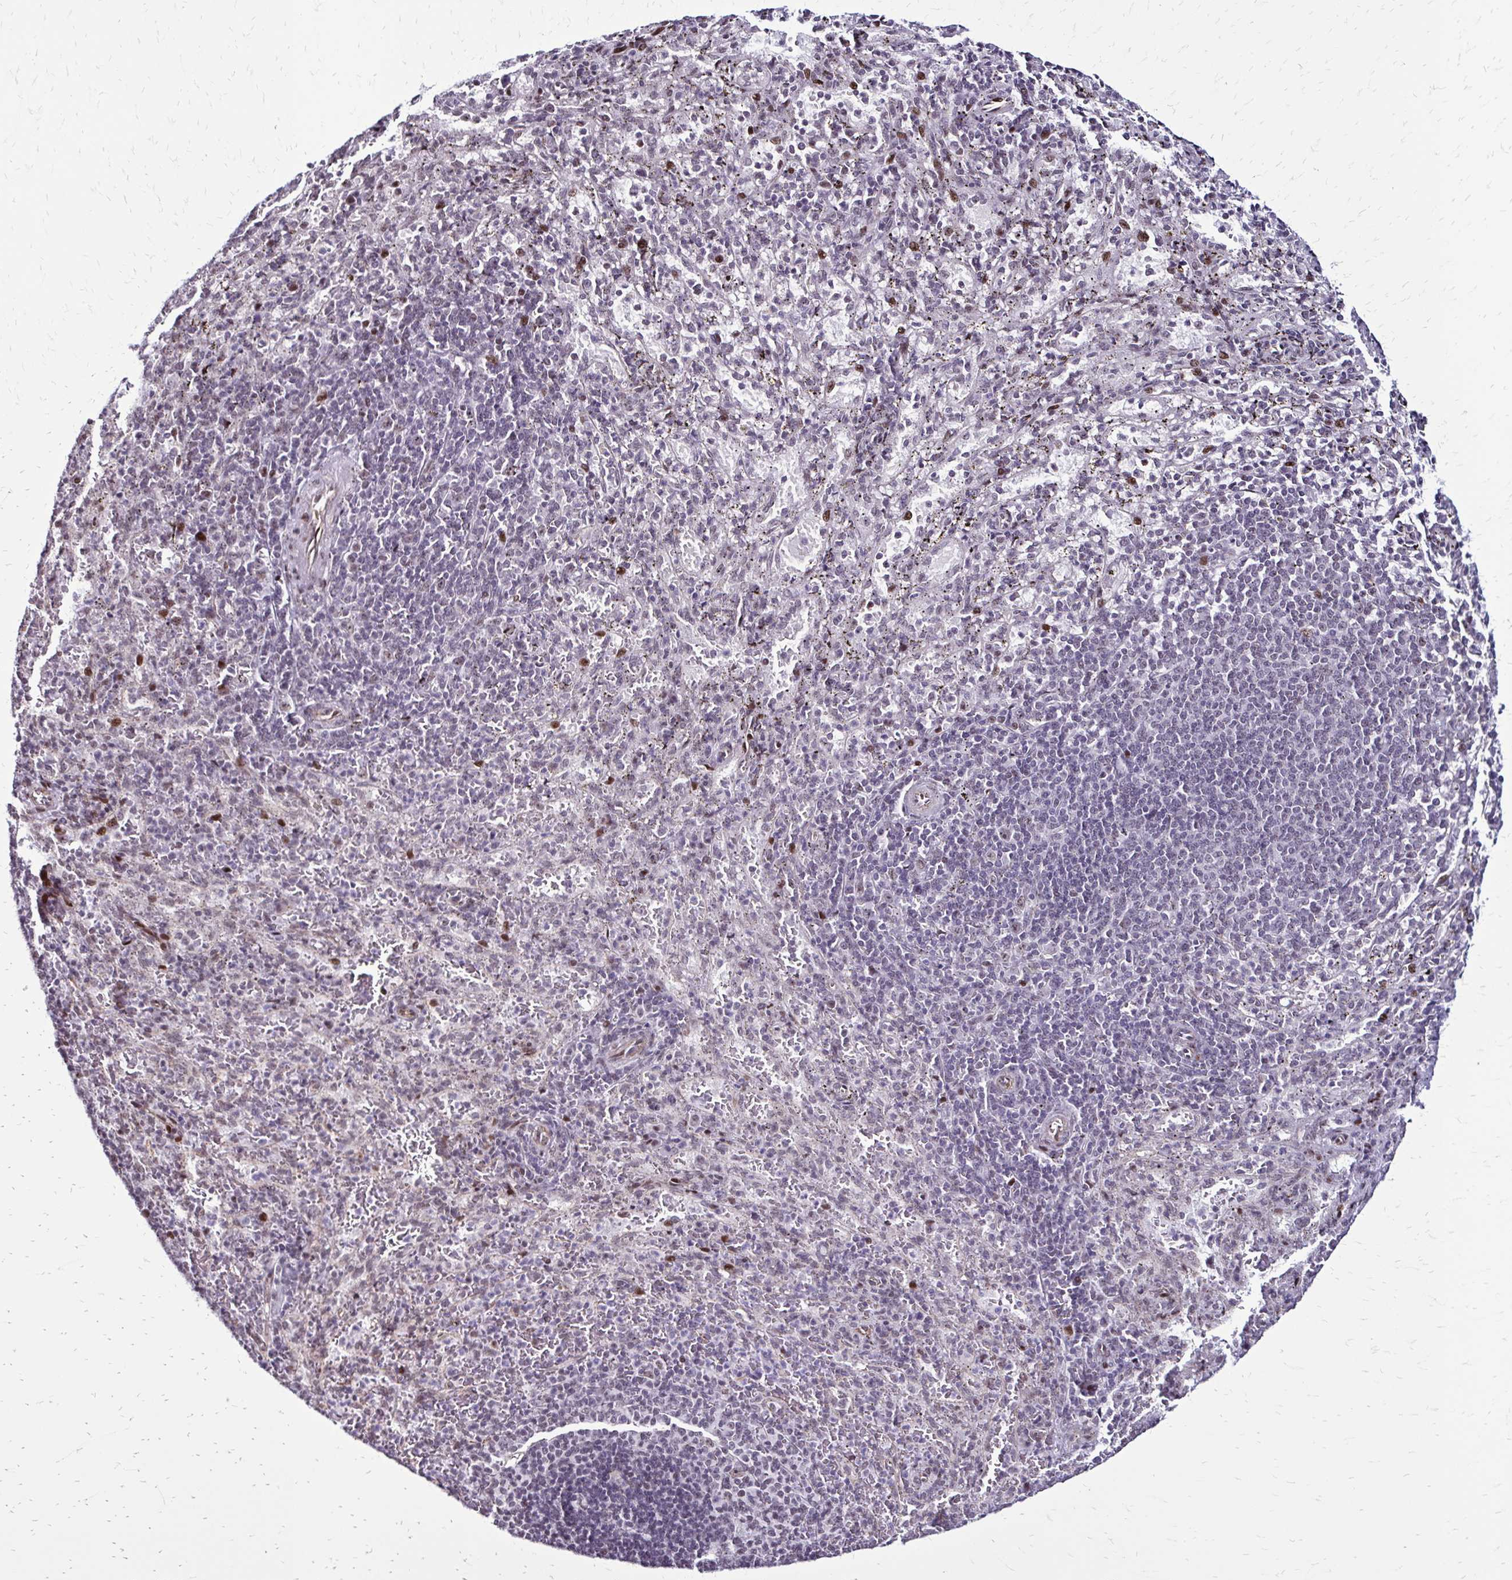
{"staining": {"intensity": "negative", "quantity": "none", "location": "none"}, "tissue": "spleen", "cell_type": "Cells in red pulp", "image_type": "normal", "snomed": [{"axis": "morphology", "description": "Normal tissue, NOS"}, {"axis": "topography", "description": "Spleen"}], "caption": "A high-resolution photomicrograph shows immunohistochemistry (IHC) staining of unremarkable spleen, which displays no significant staining in cells in red pulp. (DAB (3,3'-diaminobenzidine) immunohistochemistry visualized using brightfield microscopy, high magnification).", "gene": "TOB1", "patient": {"sex": "male", "age": 57}}